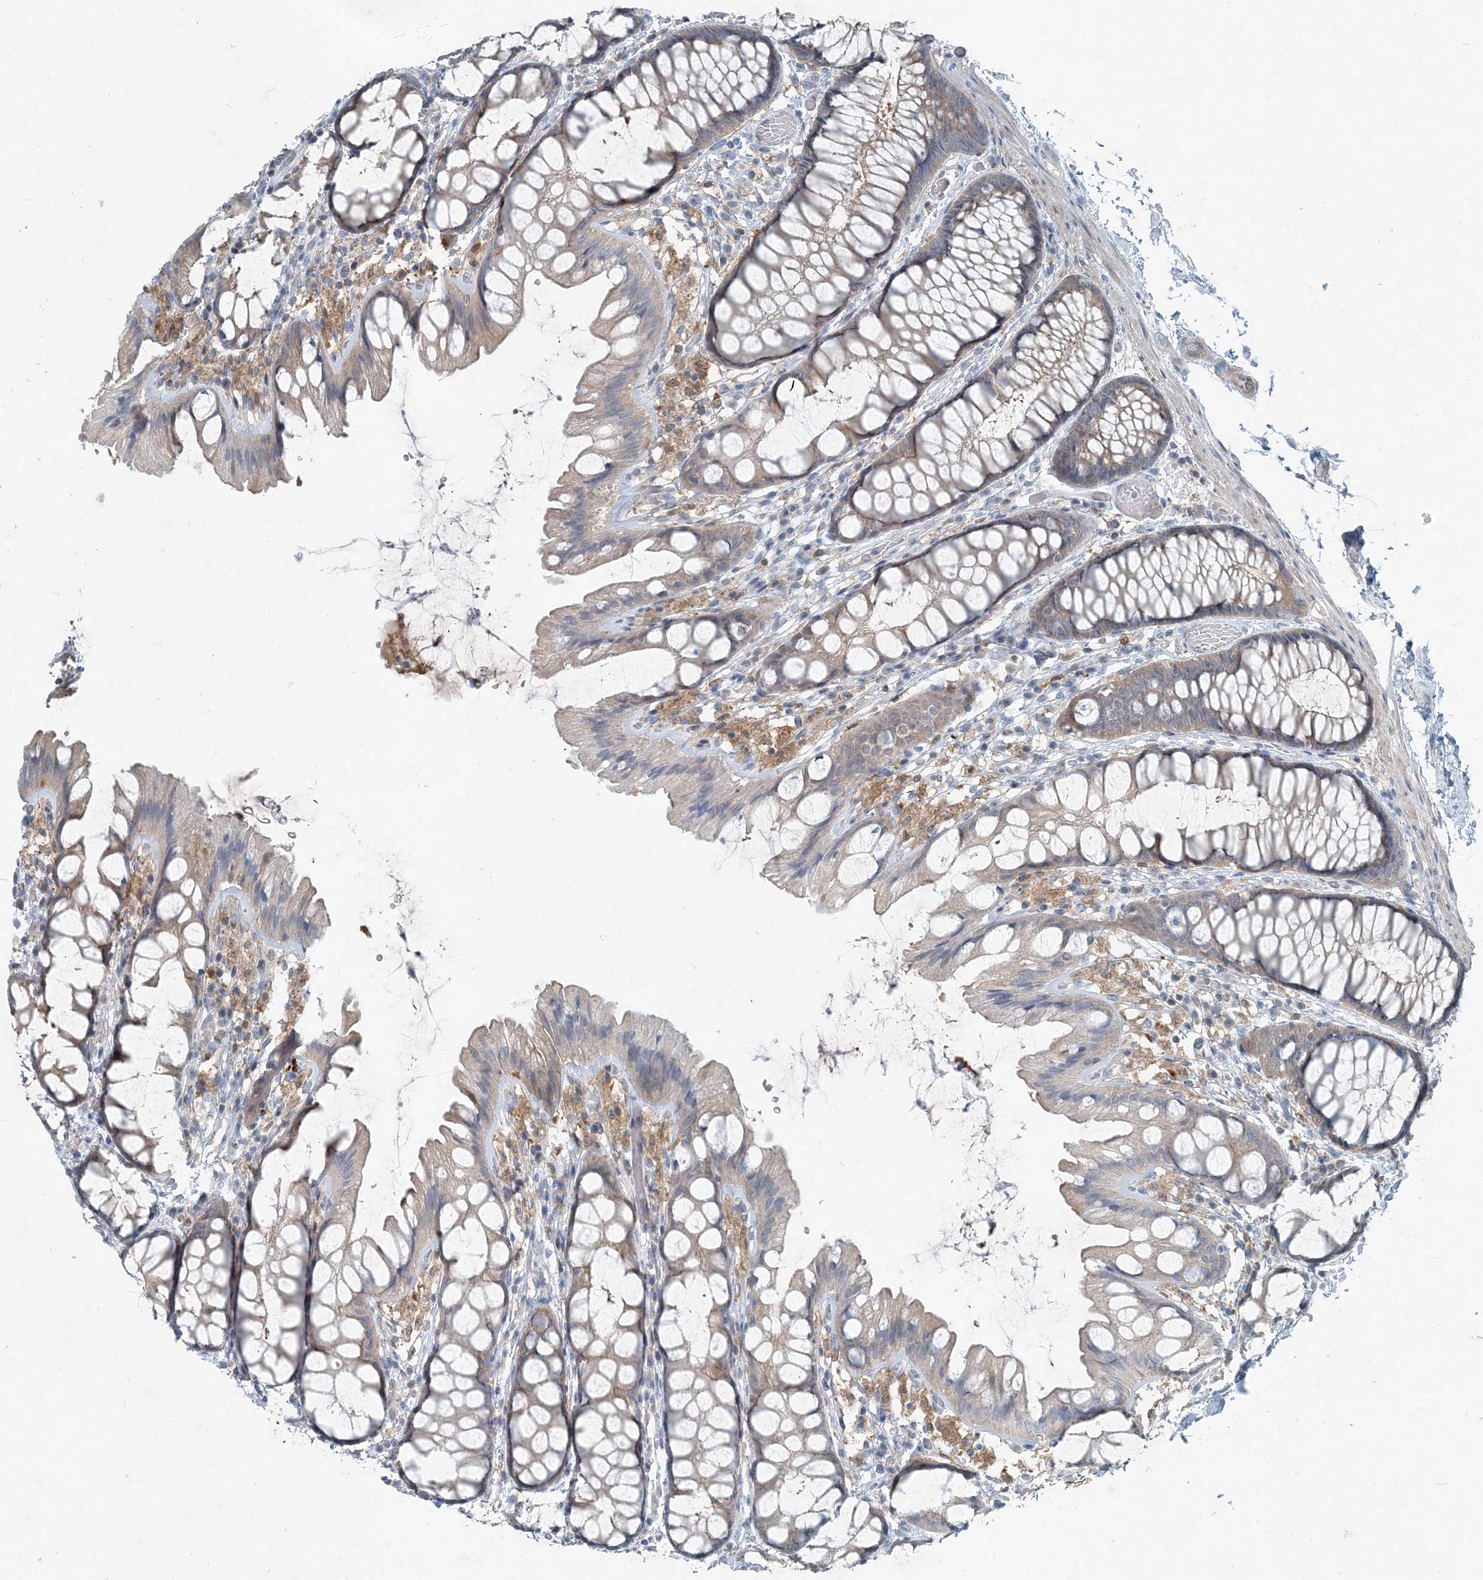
{"staining": {"intensity": "negative", "quantity": "none", "location": "none"}, "tissue": "colon", "cell_type": "Endothelial cells", "image_type": "normal", "snomed": [{"axis": "morphology", "description": "Normal tissue, NOS"}, {"axis": "topography", "description": "Colon"}], "caption": "The photomicrograph reveals no staining of endothelial cells in unremarkable colon.", "gene": "ARMH1", "patient": {"sex": "male", "age": 47}}